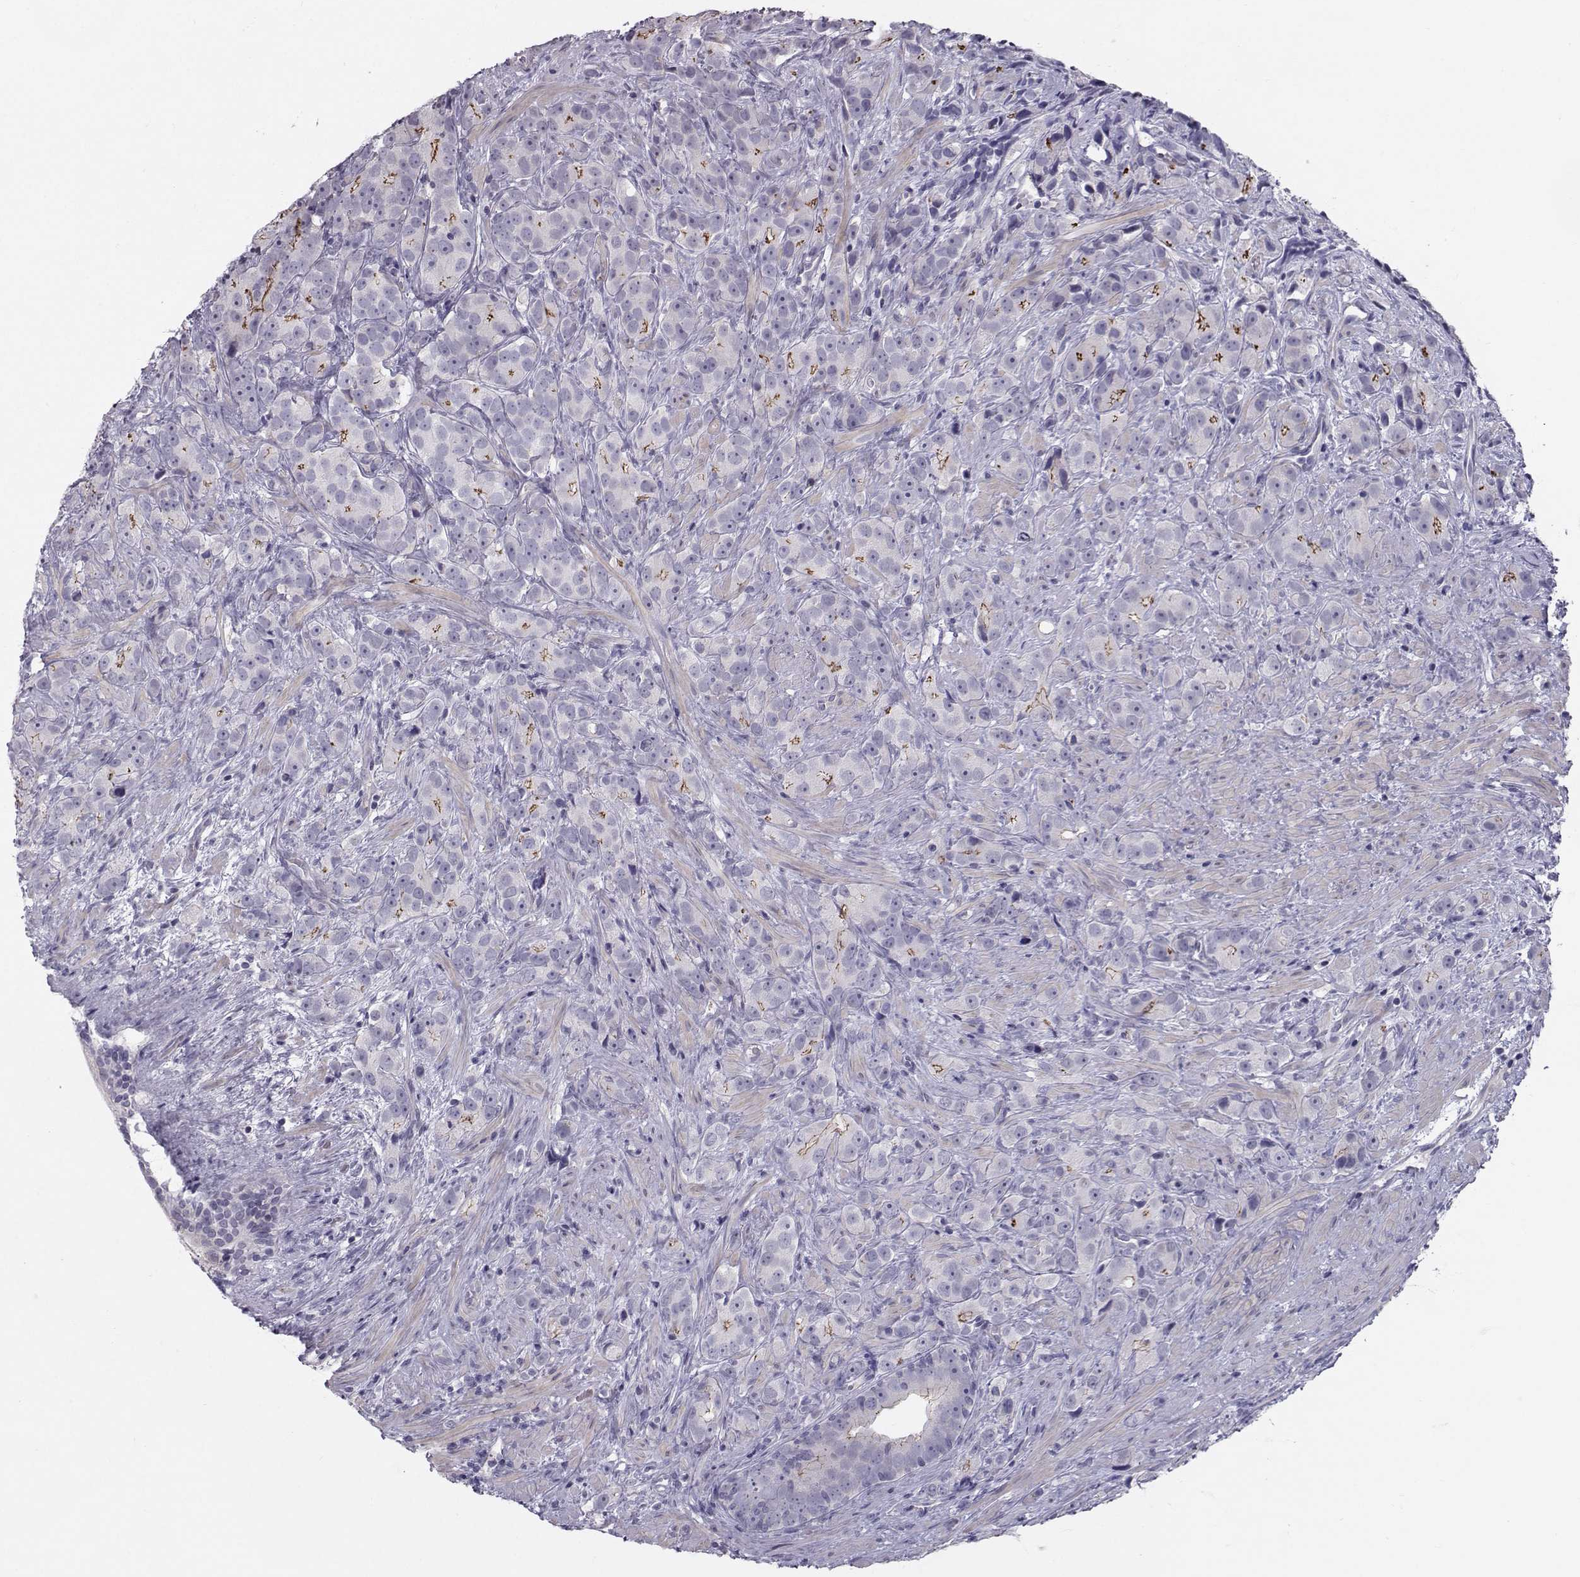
{"staining": {"intensity": "strong", "quantity": "<25%", "location": "cytoplasmic/membranous"}, "tissue": "prostate cancer", "cell_type": "Tumor cells", "image_type": "cancer", "snomed": [{"axis": "morphology", "description": "Adenocarcinoma, High grade"}, {"axis": "topography", "description": "Prostate"}], "caption": "A brown stain shows strong cytoplasmic/membranous expression of a protein in human high-grade adenocarcinoma (prostate) tumor cells. (IHC, brightfield microscopy, high magnification).", "gene": "MAST1", "patient": {"sex": "male", "age": 90}}